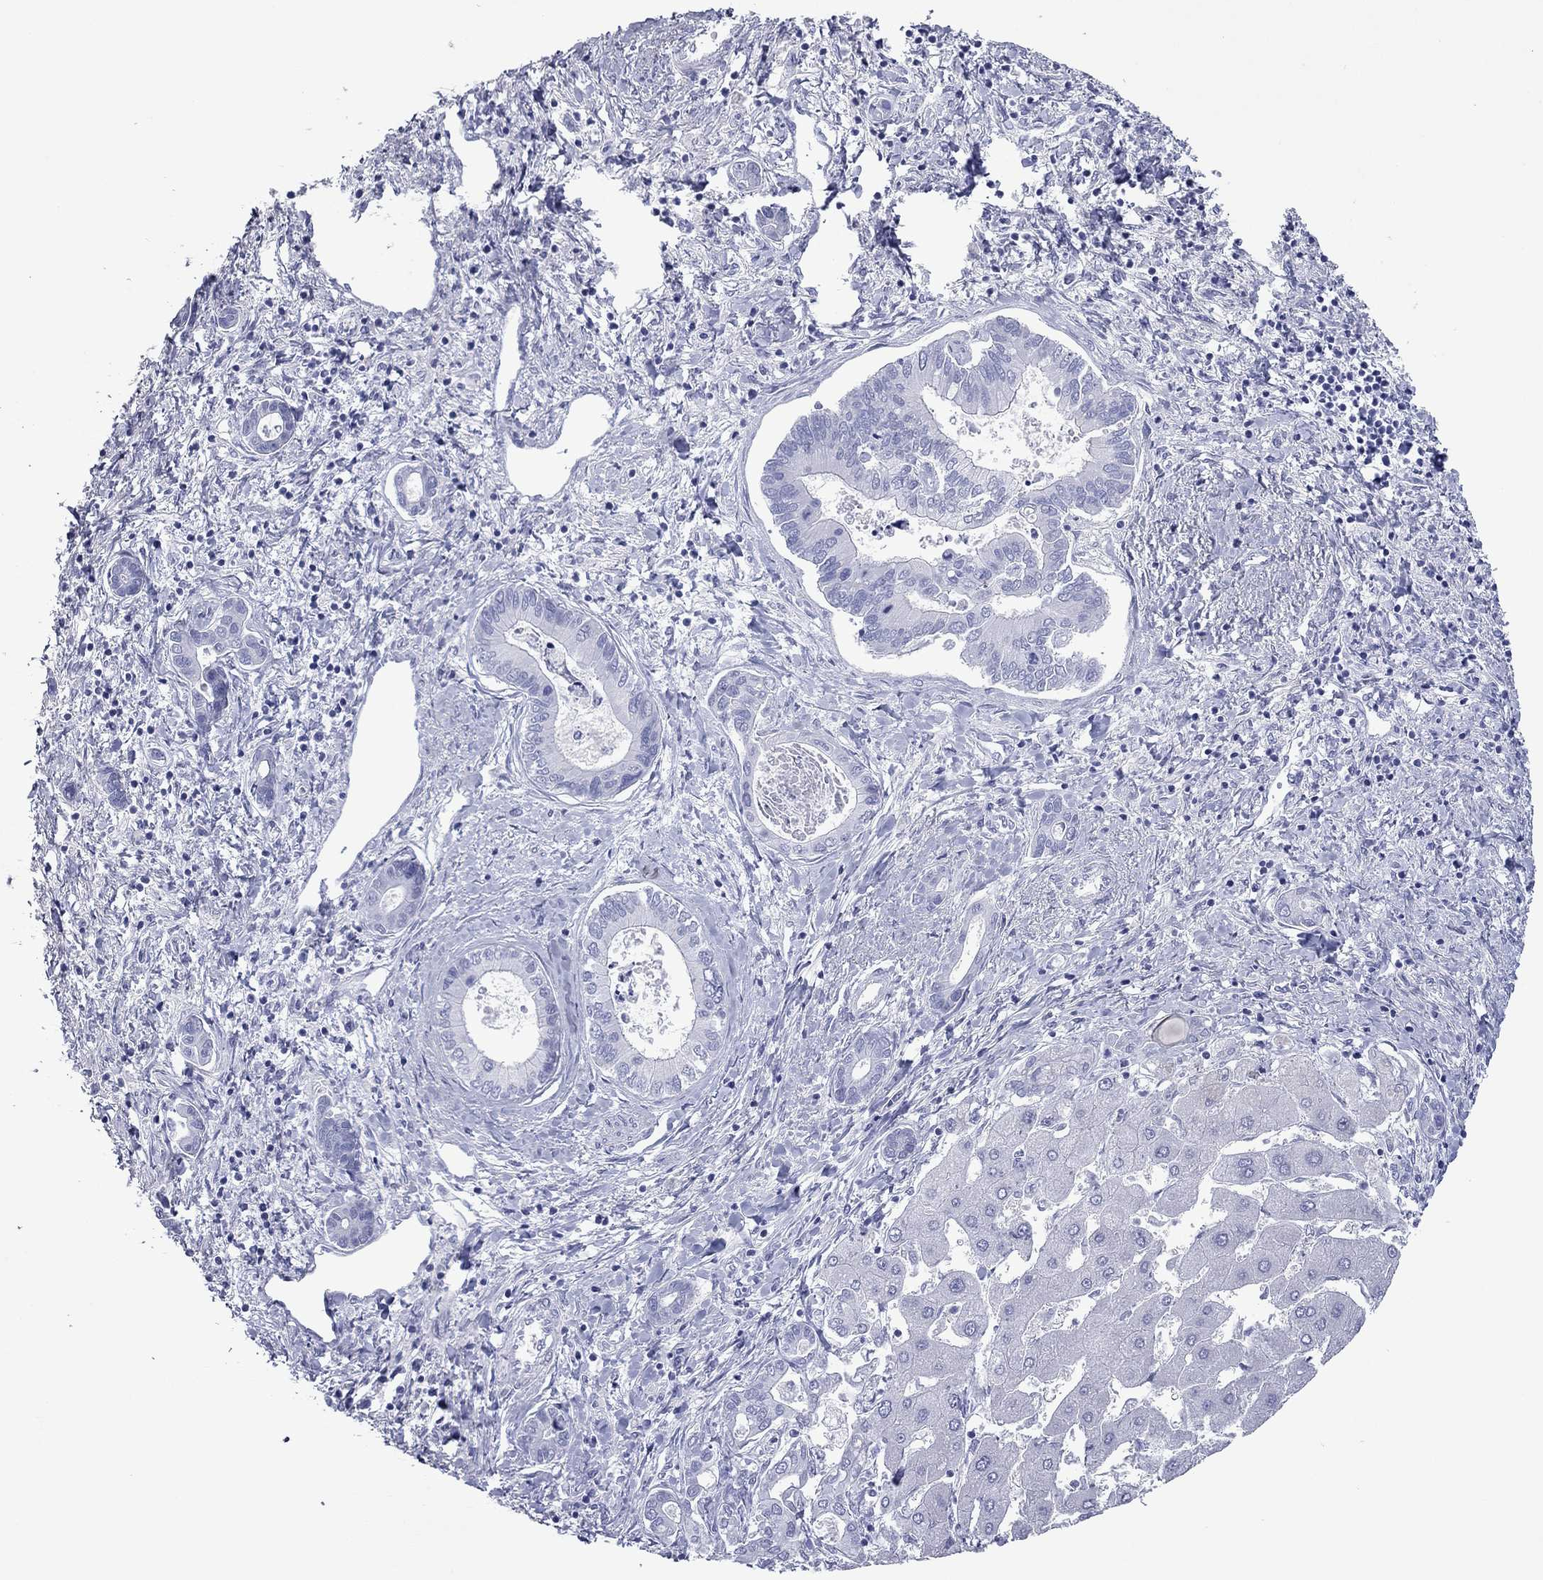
{"staining": {"intensity": "negative", "quantity": "none", "location": "none"}, "tissue": "liver cancer", "cell_type": "Tumor cells", "image_type": "cancer", "snomed": [{"axis": "morphology", "description": "Cholangiocarcinoma"}, {"axis": "topography", "description": "Liver"}], "caption": "Tumor cells are negative for protein expression in human liver cancer.", "gene": "VSIG10", "patient": {"sex": "male", "age": 66}}